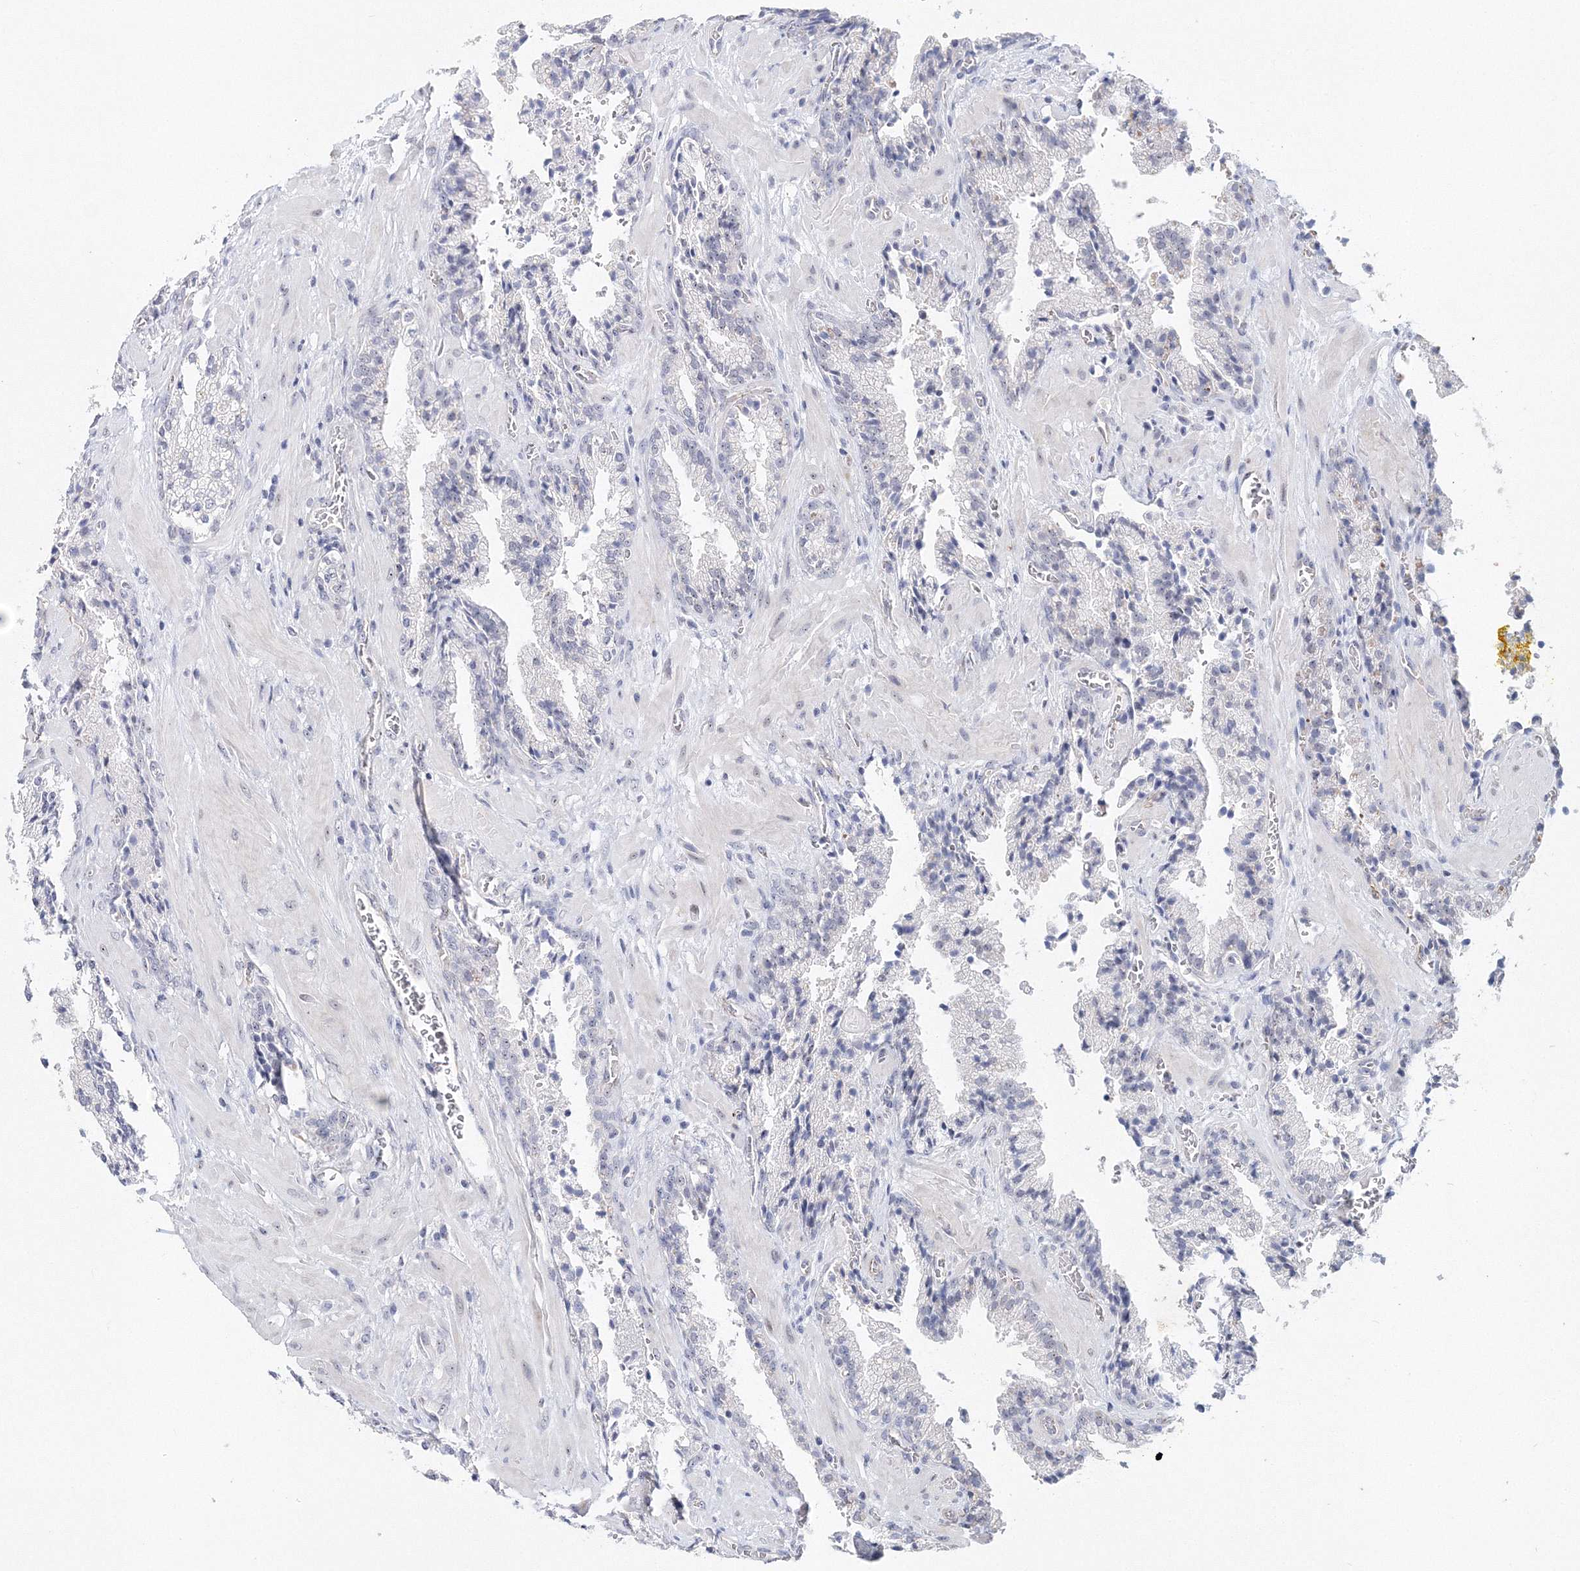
{"staining": {"intensity": "negative", "quantity": "none", "location": "none"}, "tissue": "prostate cancer", "cell_type": "Tumor cells", "image_type": "cancer", "snomed": [{"axis": "morphology", "description": "Adenocarcinoma, High grade"}, {"axis": "topography", "description": "Prostate"}], "caption": "Histopathology image shows no significant protein staining in tumor cells of prostate cancer.", "gene": "SIRT7", "patient": {"sex": "male", "age": 58}}